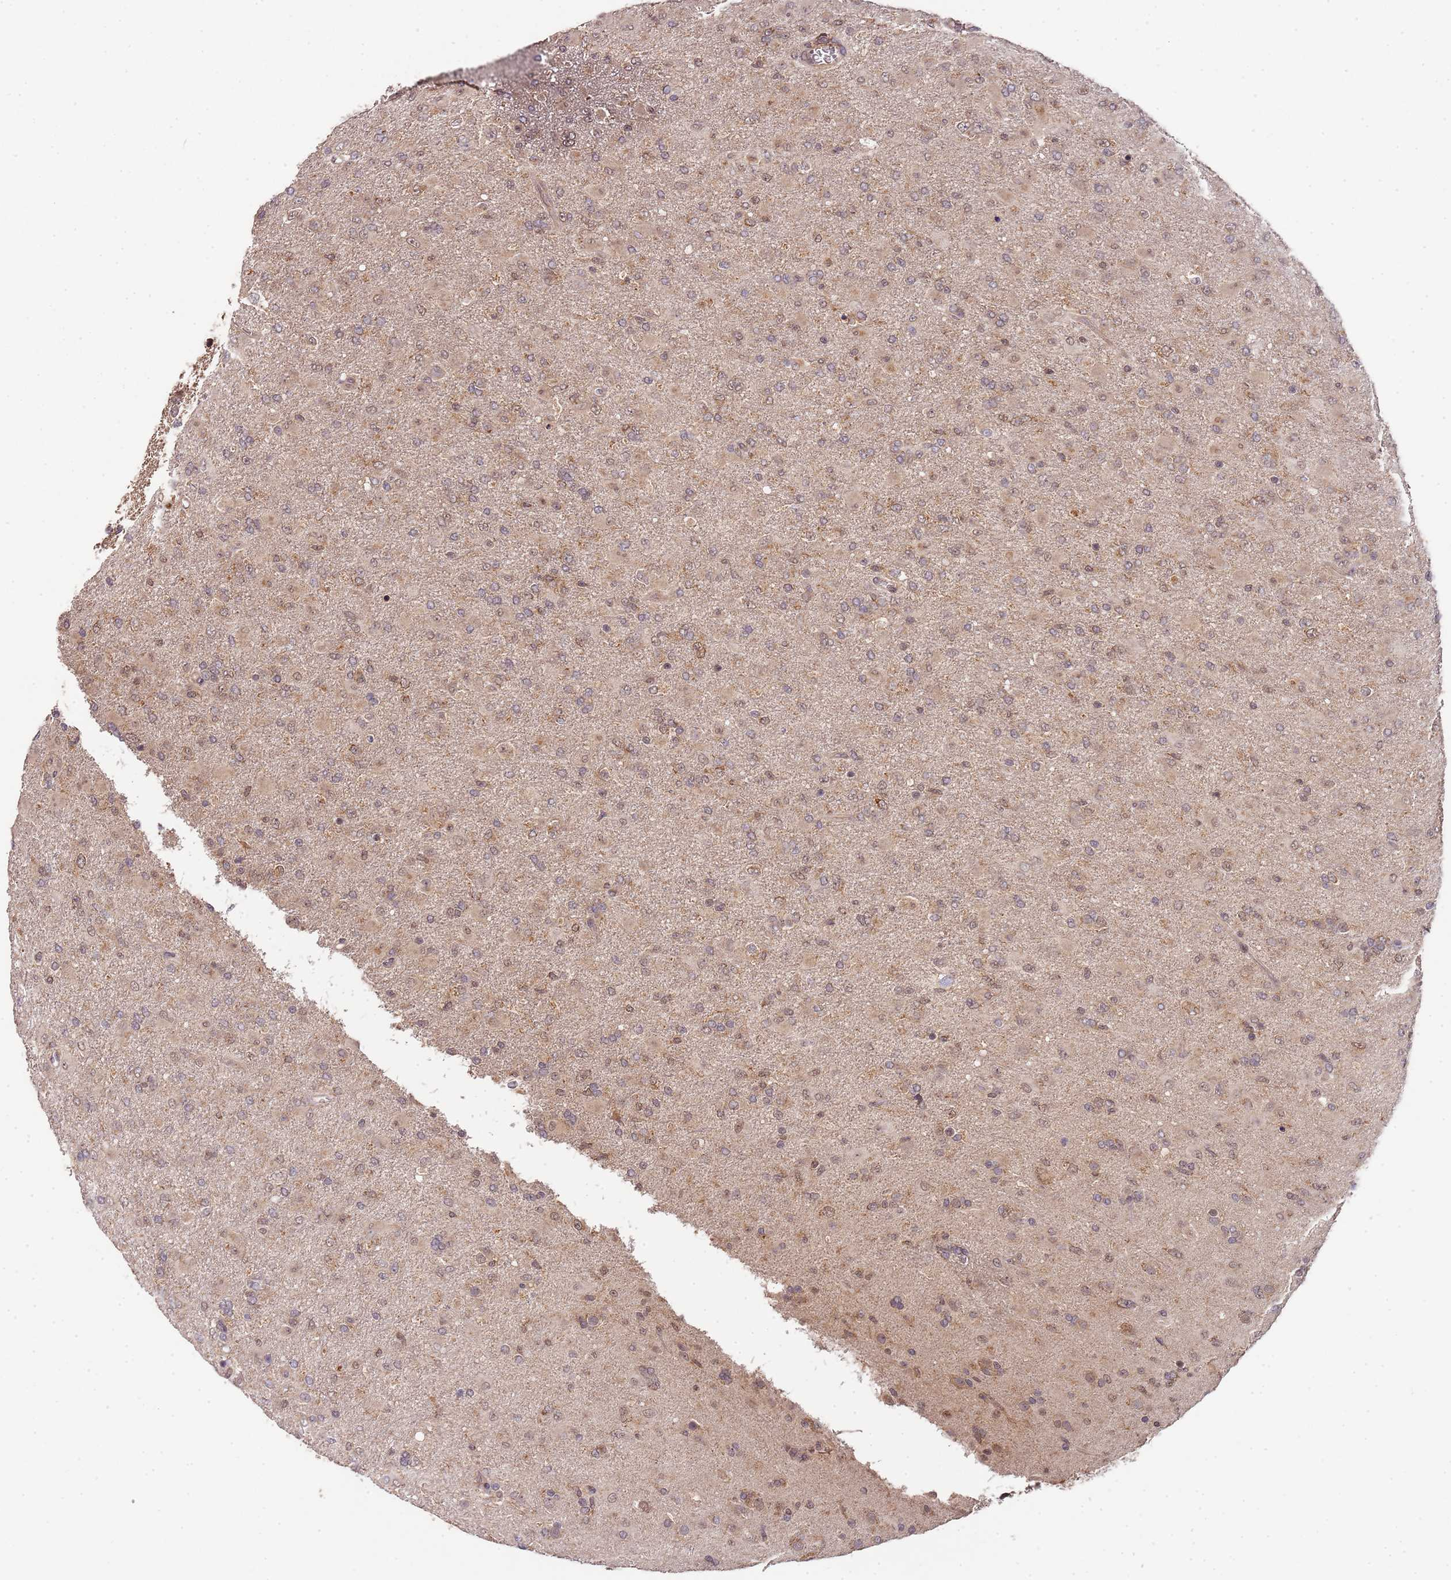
{"staining": {"intensity": "weak", "quantity": "25%-75%", "location": "cytoplasmic/membranous,nuclear"}, "tissue": "glioma", "cell_type": "Tumor cells", "image_type": "cancer", "snomed": [{"axis": "morphology", "description": "Glioma, malignant, Low grade"}, {"axis": "topography", "description": "Brain"}], "caption": "There is low levels of weak cytoplasmic/membranous and nuclear staining in tumor cells of malignant glioma (low-grade), as demonstrated by immunohistochemical staining (brown color).", "gene": "LIN37", "patient": {"sex": "male", "age": 65}}